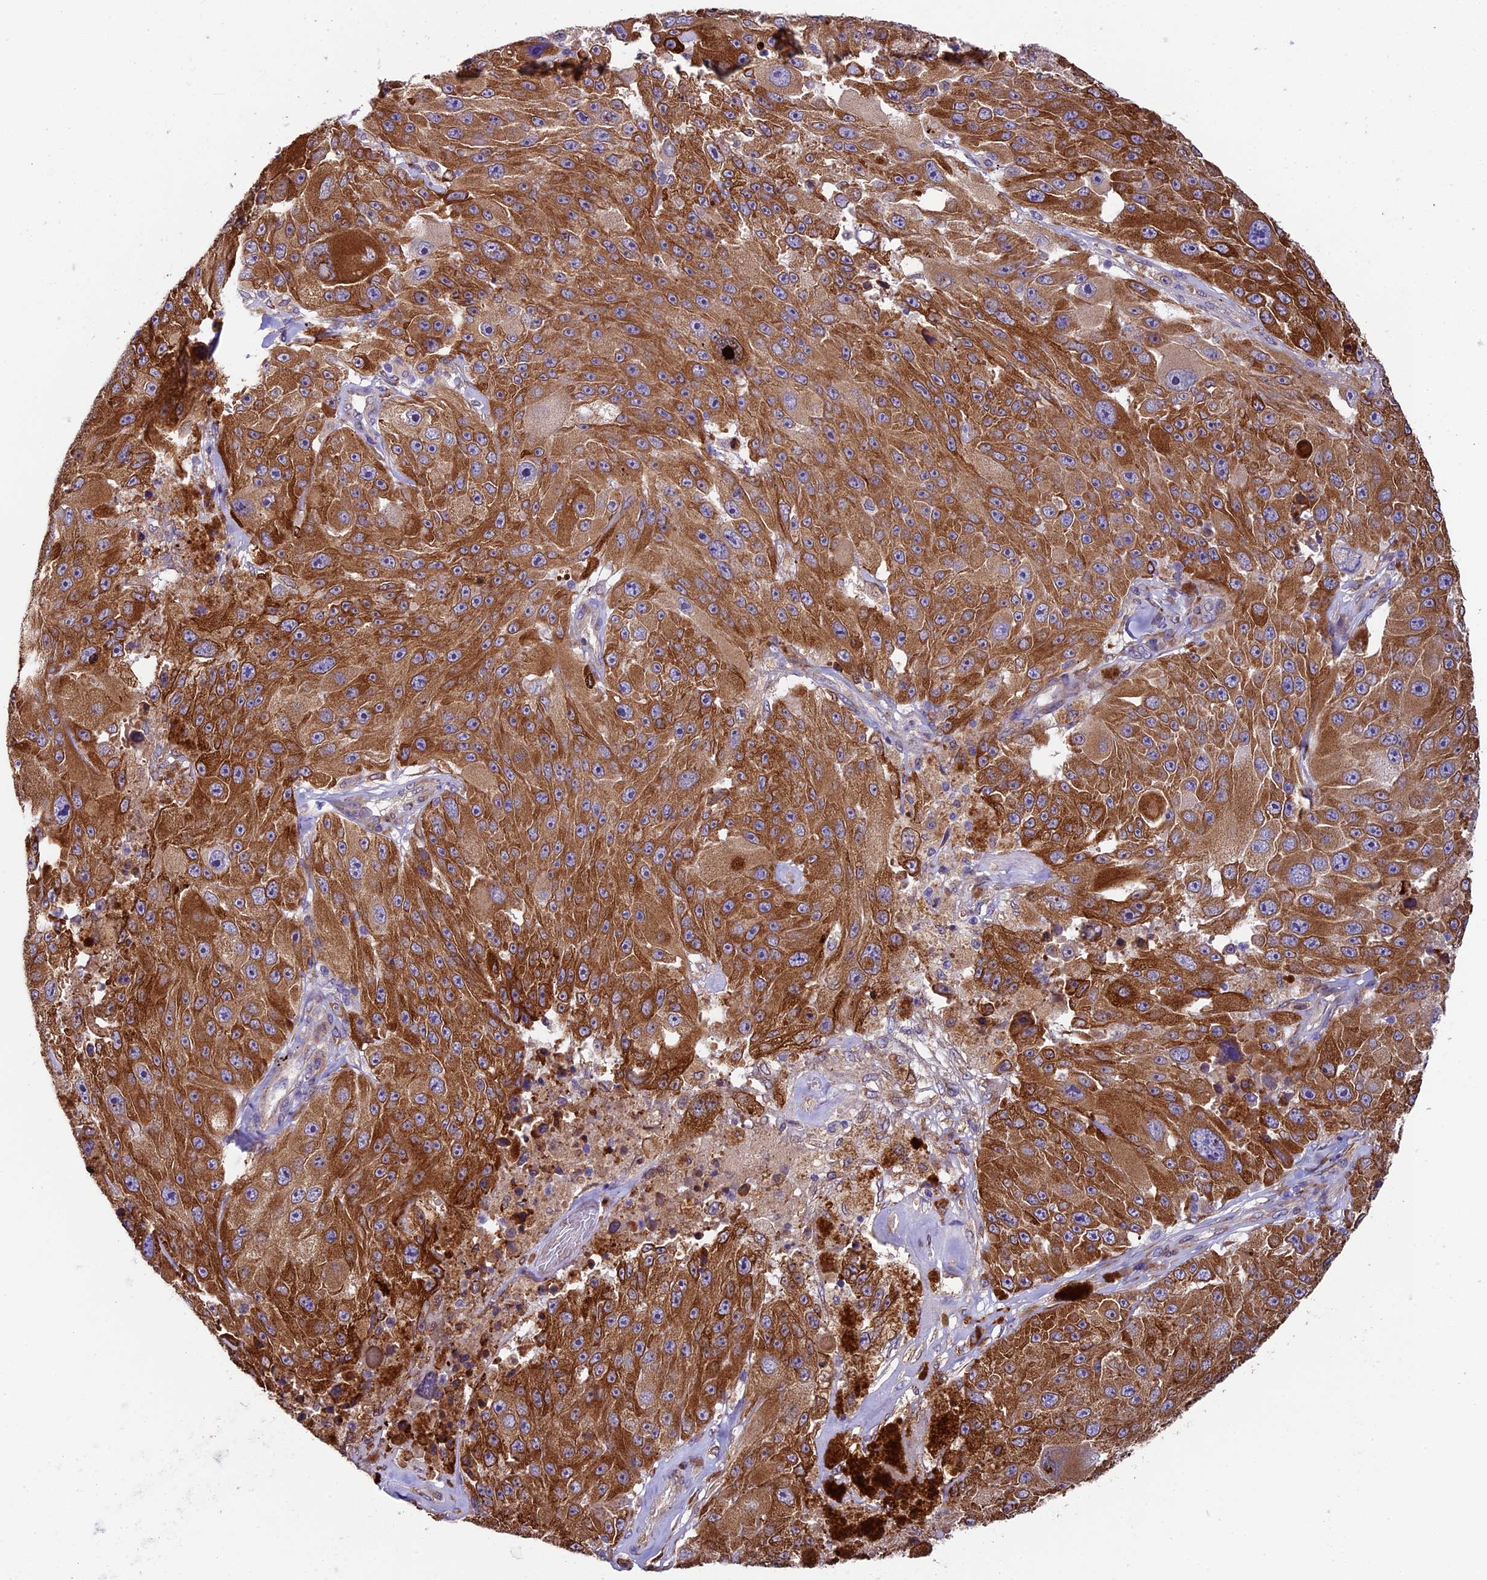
{"staining": {"intensity": "moderate", "quantity": ">75%", "location": "cytoplasmic/membranous"}, "tissue": "melanoma", "cell_type": "Tumor cells", "image_type": "cancer", "snomed": [{"axis": "morphology", "description": "Malignant melanoma, Metastatic site"}, {"axis": "topography", "description": "Lymph node"}], "caption": "Tumor cells show moderate cytoplasmic/membranous expression in about >75% of cells in melanoma. Using DAB (3,3'-diaminobenzidine) (brown) and hematoxylin (blue) stains, captured at high magnification using brightfield microscopy.", "gene": "LSM7", "patient": {"sex": "male", "age": 62}}